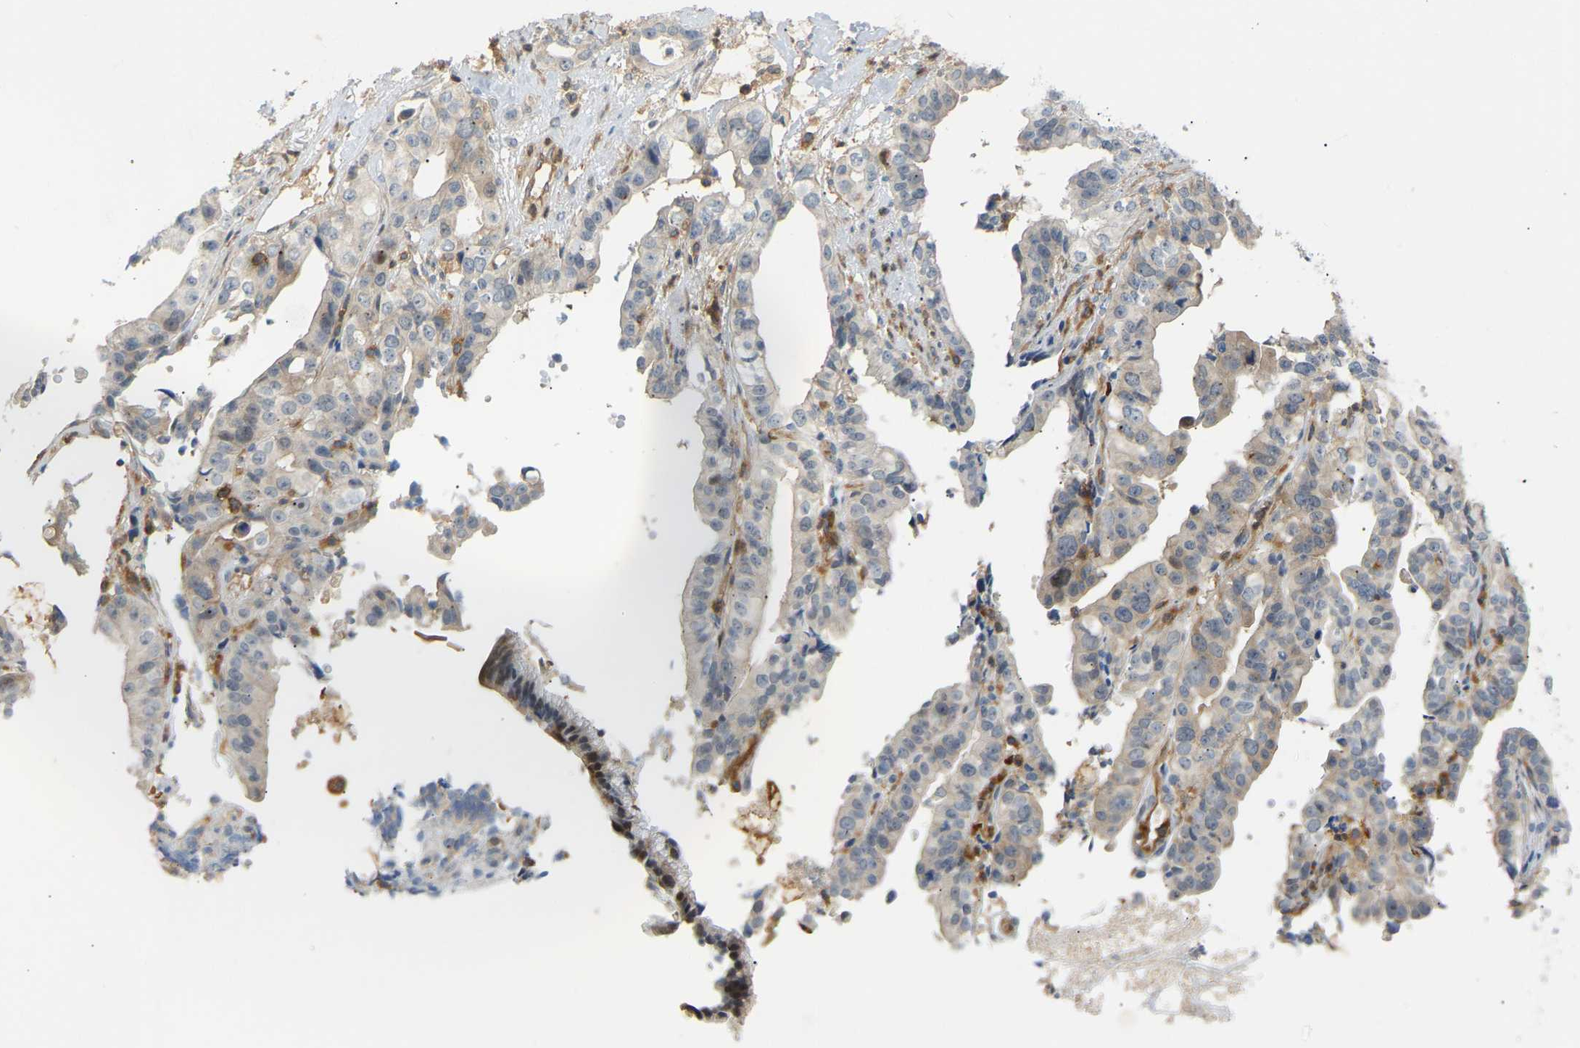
{"staining": {"intensity": "weak", "quantity": "<25%", "location": "cytoplasmic/membranous"}, "tissue": "liver cancer", "cell_type": "Tumor cells", "image_type": "cancer", "snomed": [{"axis": "morphology", "description": "Cholangiocarcinoma"}, {"axis": "topography", "description": "Liver"}], "caption": "DAB (3,3'-diaminobenzidine) immunohistochemical staining of cholangiocarcinoma (liver) exhibits no significant expression in tumor cells.", "gene": "PLCG2", "patient": {"sex": "female", "age": 61}}